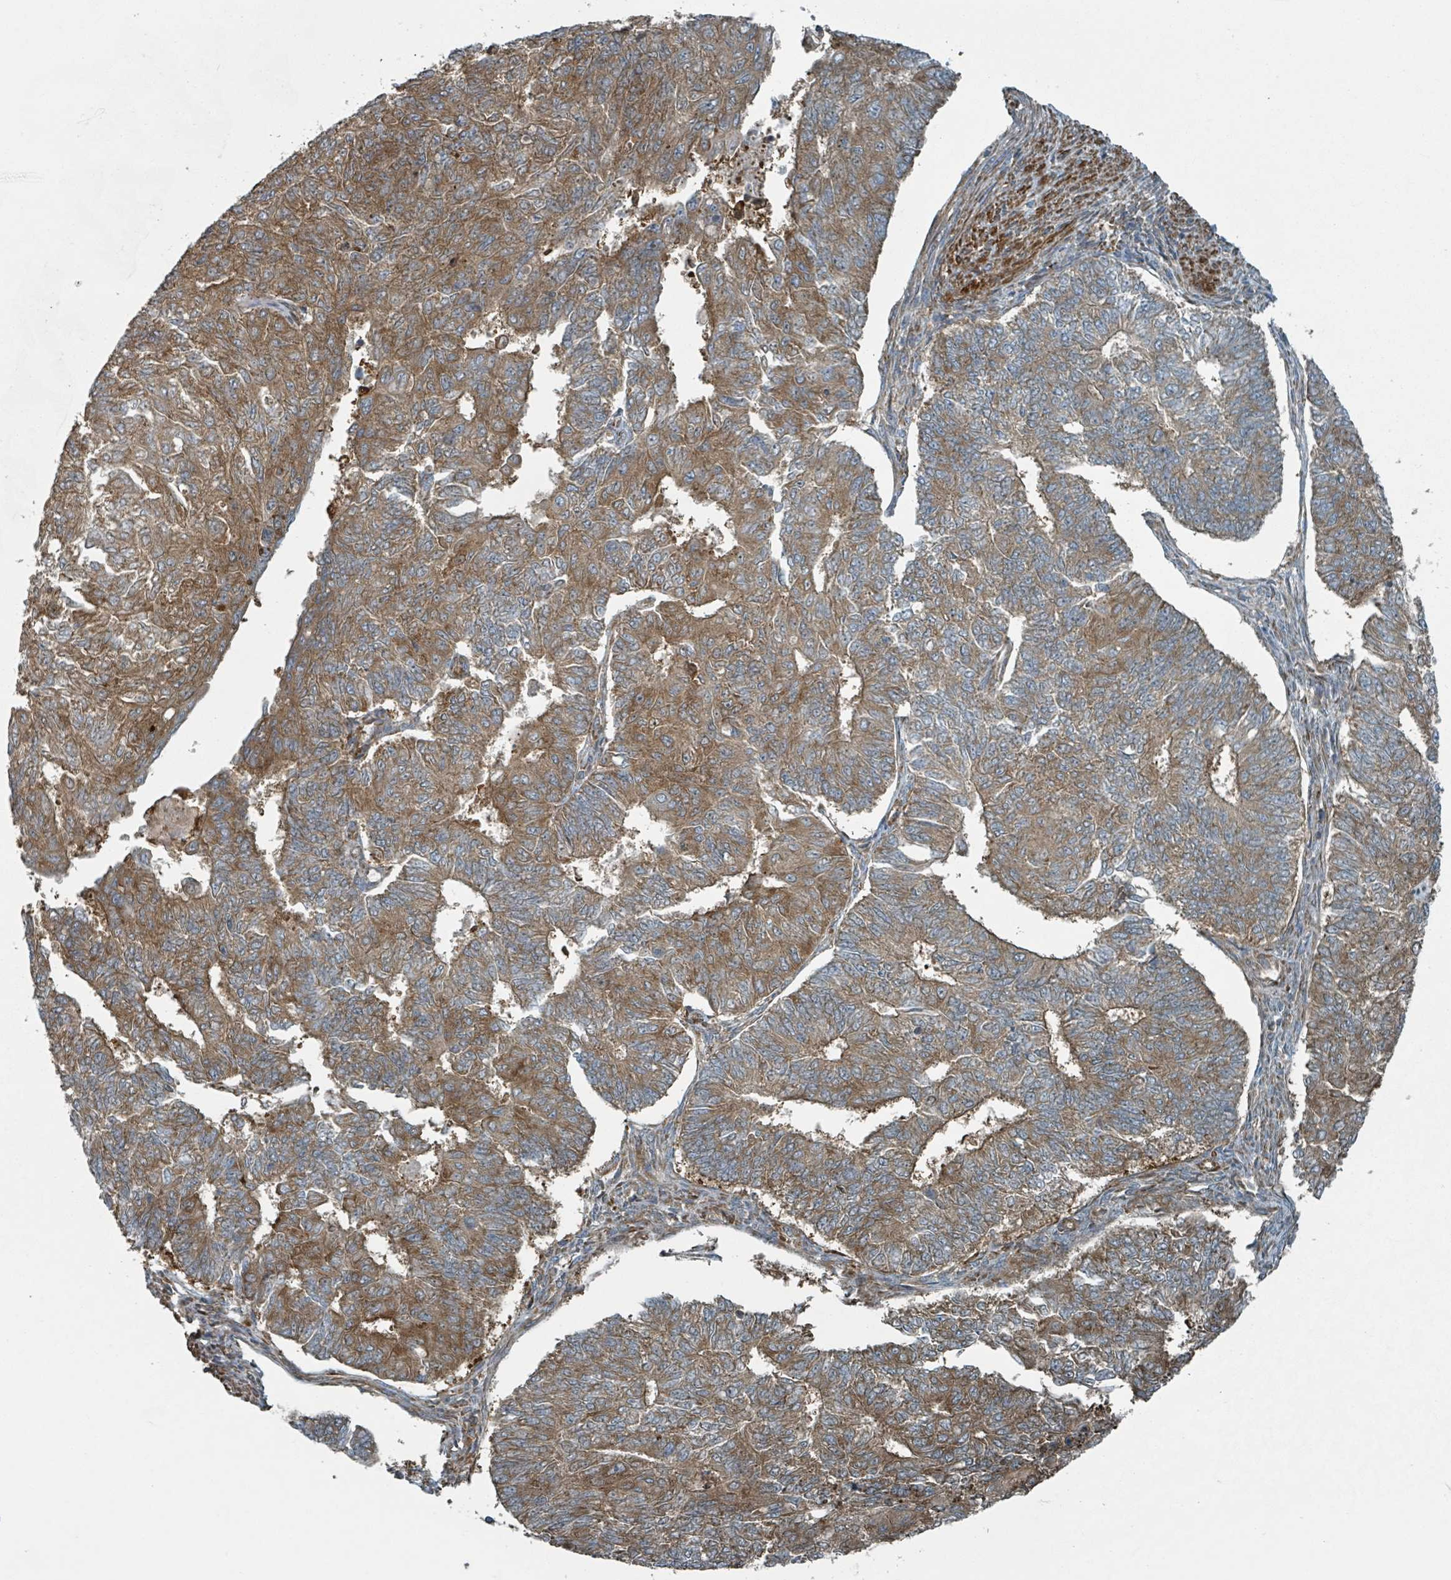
{"staining": {"intensity": "moderate", "quantity": ">75%", "location": "cytoplasmic/membranous"}, "tissue": "endometrial cancer", "cell_type": "Tumor cells", "image_type": "cancer", "snomed": [{"axis": "morphology", "description": "Adenocarcinoma, NOS"}, {"axis": "topography", "description": "Endometrium"}], "caption": "Immunohistochemistry (IHC) image of human adenocarcinoma (endometrial) stained for a protein (brown), which shows medium levels of moderate cytoplasmic/membranous expression in approximately >75% of tumor cells.", "gene": "RHPN2", "patient": {"sex": "female", "age": 32}}